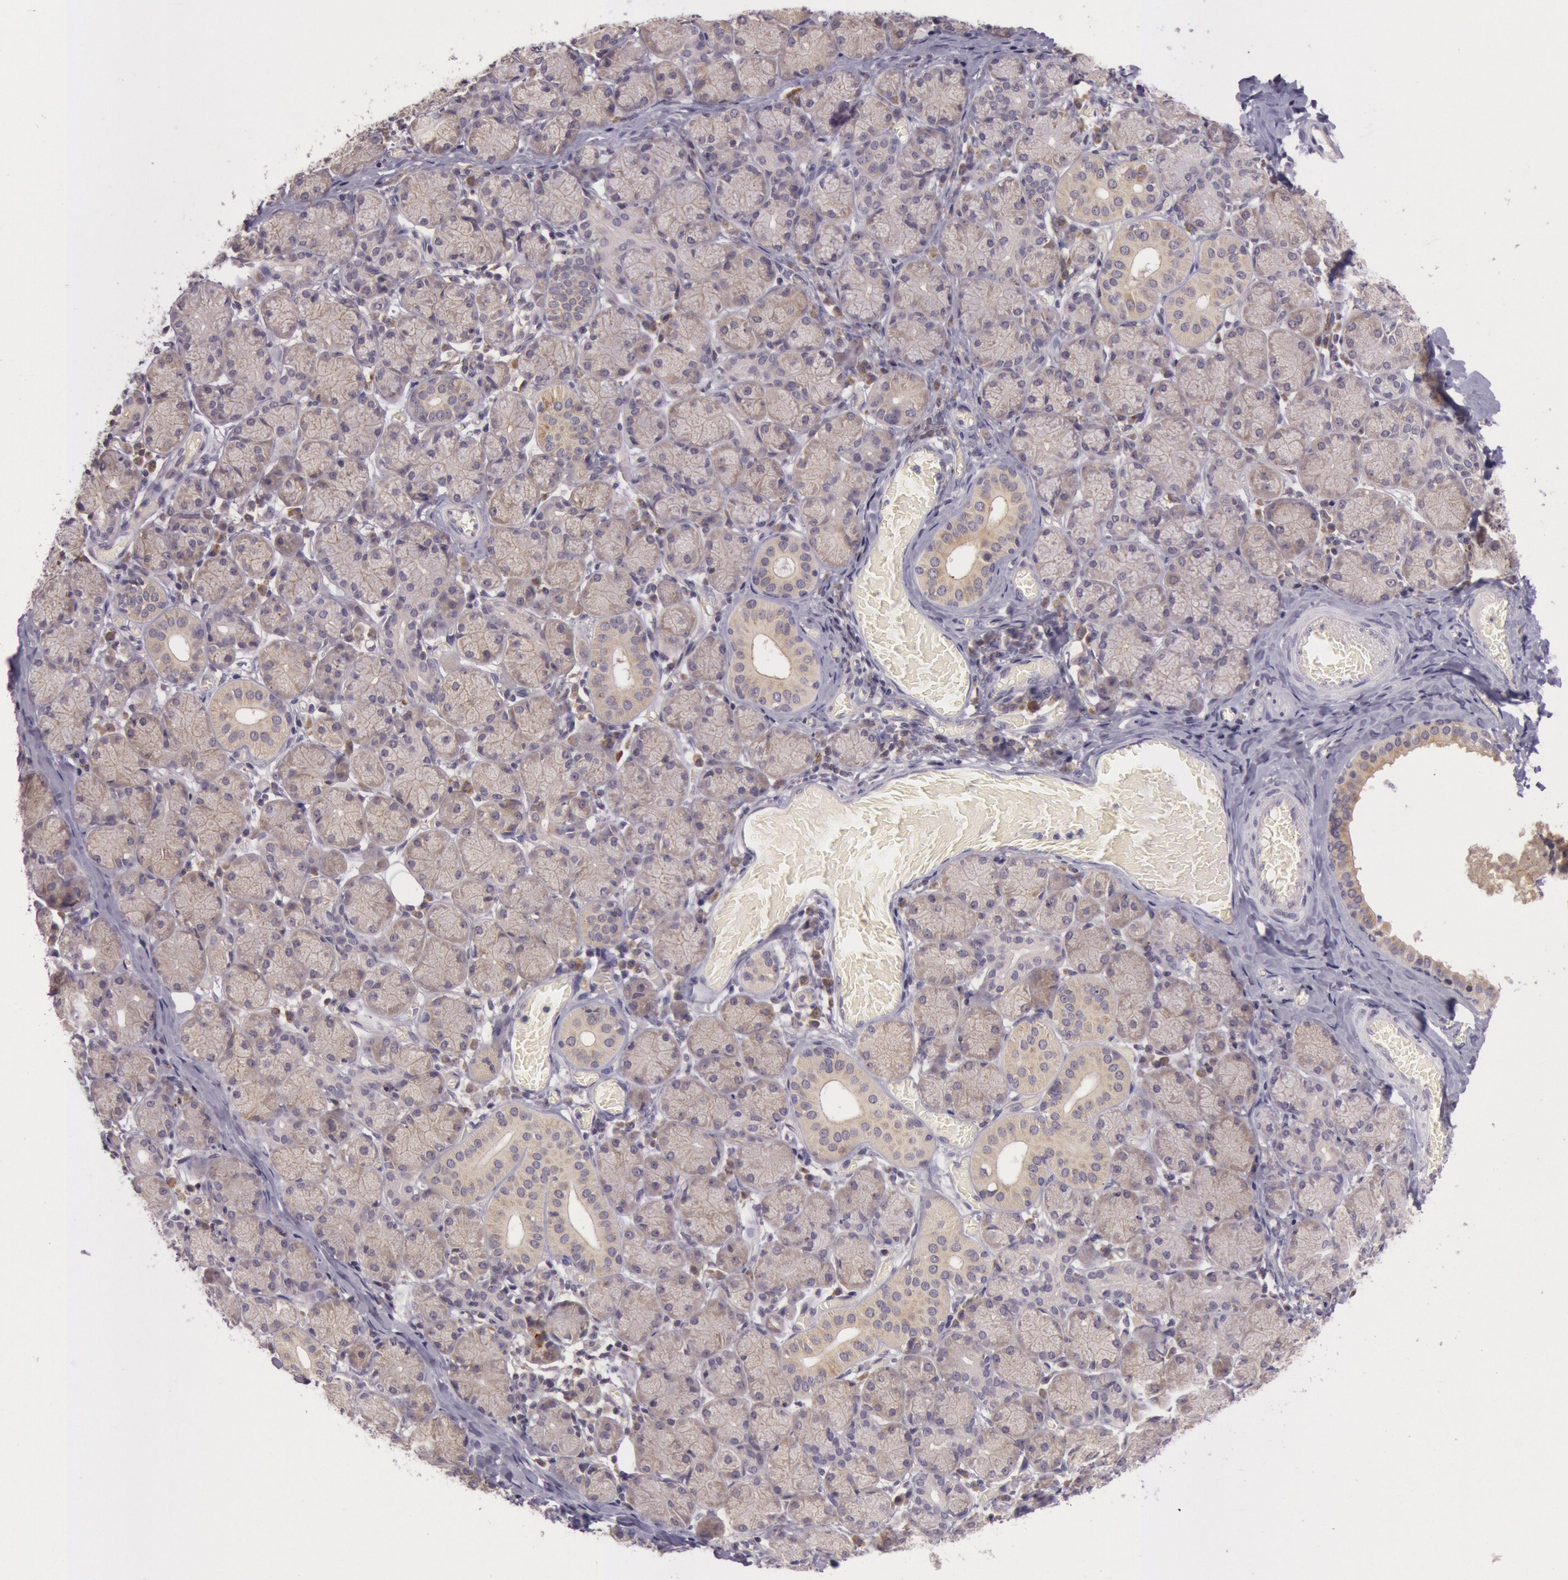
{"staining": {"intensity": "weak", "quantity": "25%-75%", "location": "cytoplasmic/membranous"}, "tissue": "salivary gland", "cell_type": "Glandular cells", "image_type": "normal", "snomed": [{"axis": "morphology", "description": "Normal tissue, NOS"}, {"axis": "topography", "description": "Salivary gland"}], "caption": "Salivary gland stained for a protein (brown) reveals weak cytoplasmic/membranous positive staining in about 25%-75% of glandular cells.", "gene": "CDK16", "patient": {"sex": "female", "age": 24}}